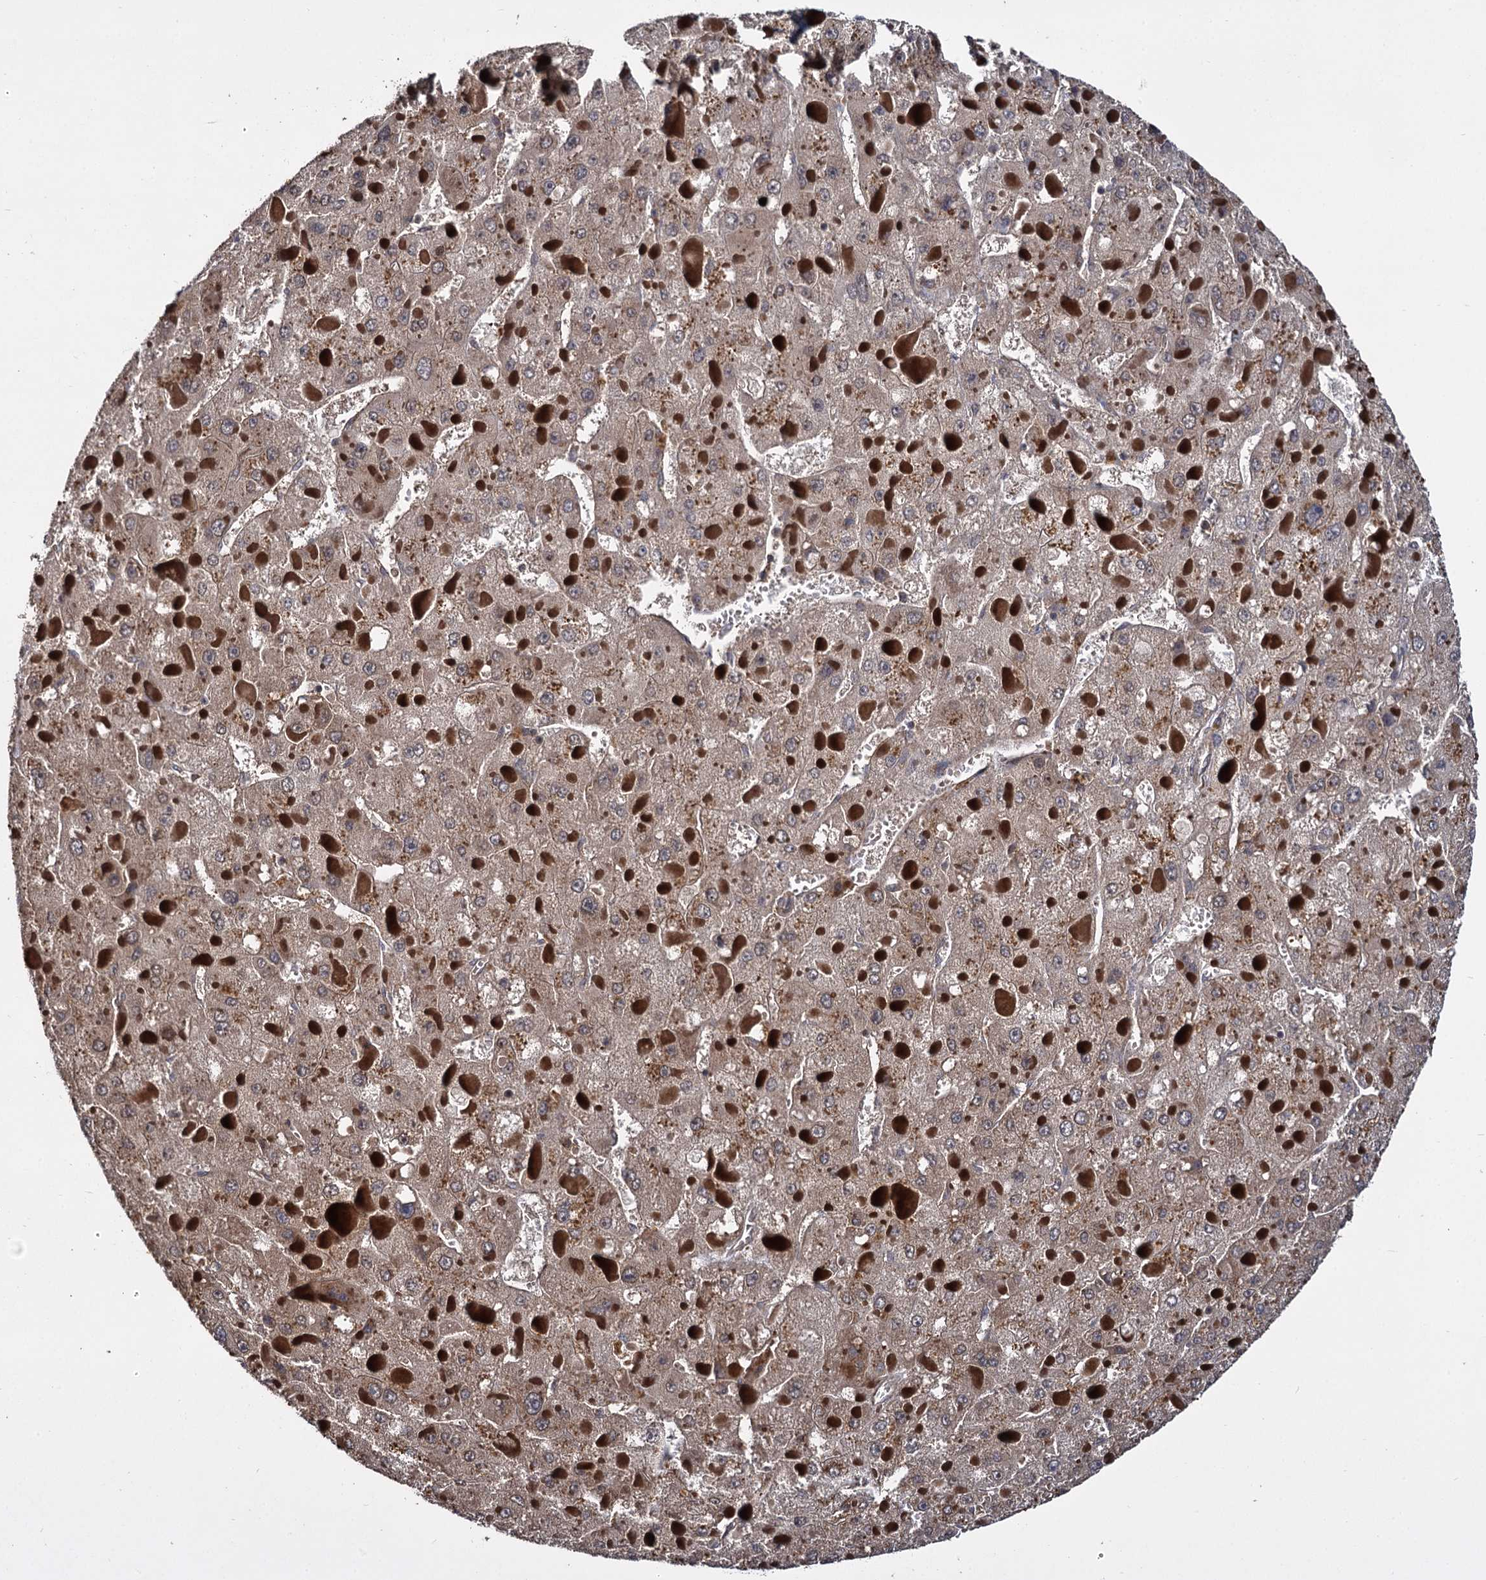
{"staining": {"intensity": "weak", "quantity": ">75%", "location": "cytoplasmic/membranous"}, "tissue": "liver cancer", "cell_type": "Tumor cells", "image_type": "cancer", "snomed": [{"axis": "morphology", "description": "Carcinoma, Hepatocellular, NOS"}, {"axis": "topography", "description": "Liver"}], "caption": "The photomicrograph shows staining of hepatocellular carcinoma (liver), revealing weak cytoplasmic/membranous protein staining (brown color) within tumor cells.", "gene": "INPPL1", "patient": {"sex": "female", "age": 73}}